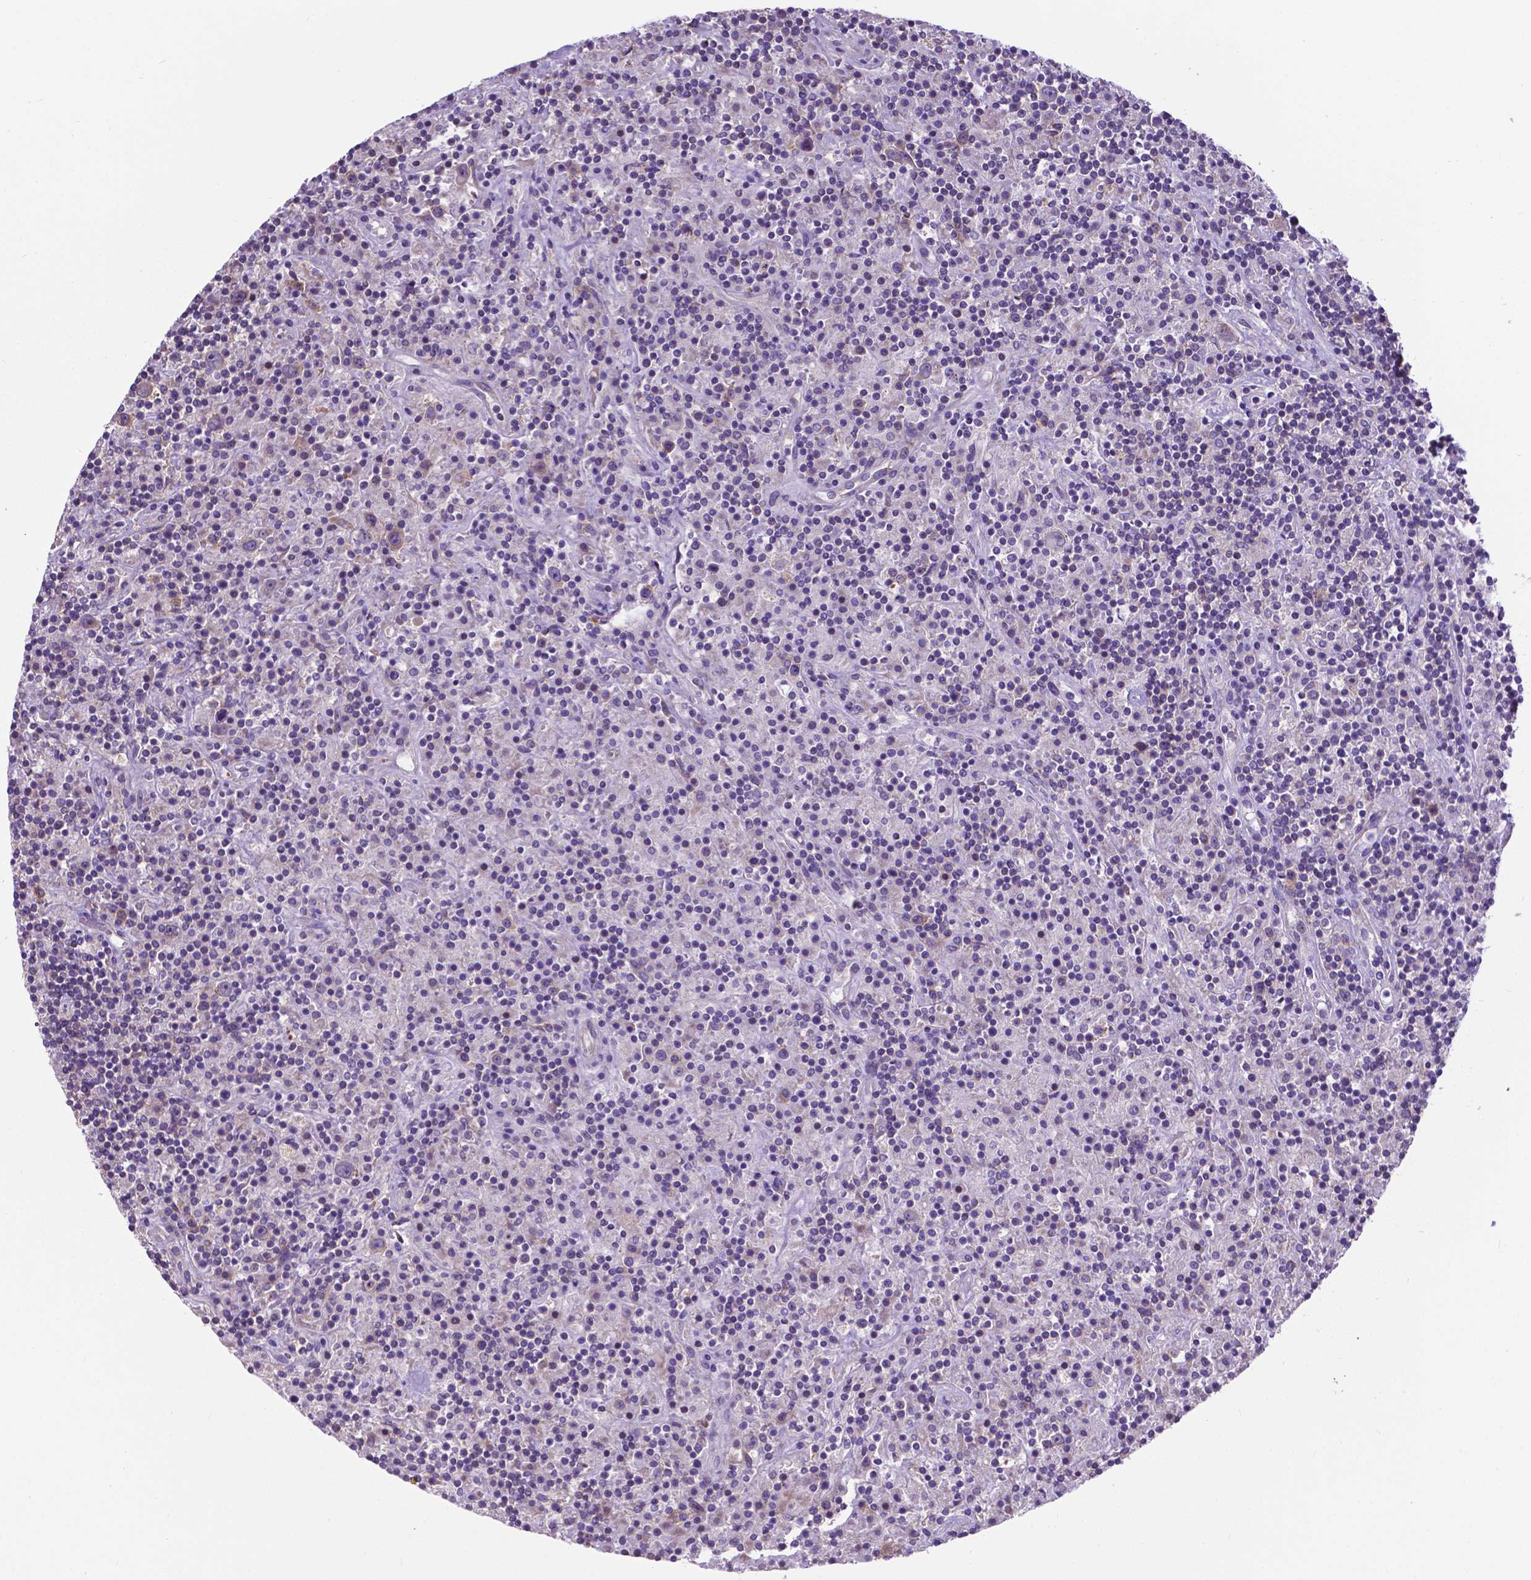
{"staining": {"intensity": "negative", "quantity": "none", "location": "none"}, "tissue": "lymphoma", "cell_type": "Tumor cells", "image_type": "cancer", "snomed": [{"axis": "morphology", "description": "Hodgkin's disease, NOS"}, {"axis": "topography", "description": "Lymph node"}], "caption": "Tumor cells show no significant positivity in lymphoma.", "gene": "RPL6", "patient": {"sex": "male", "age": 70}}